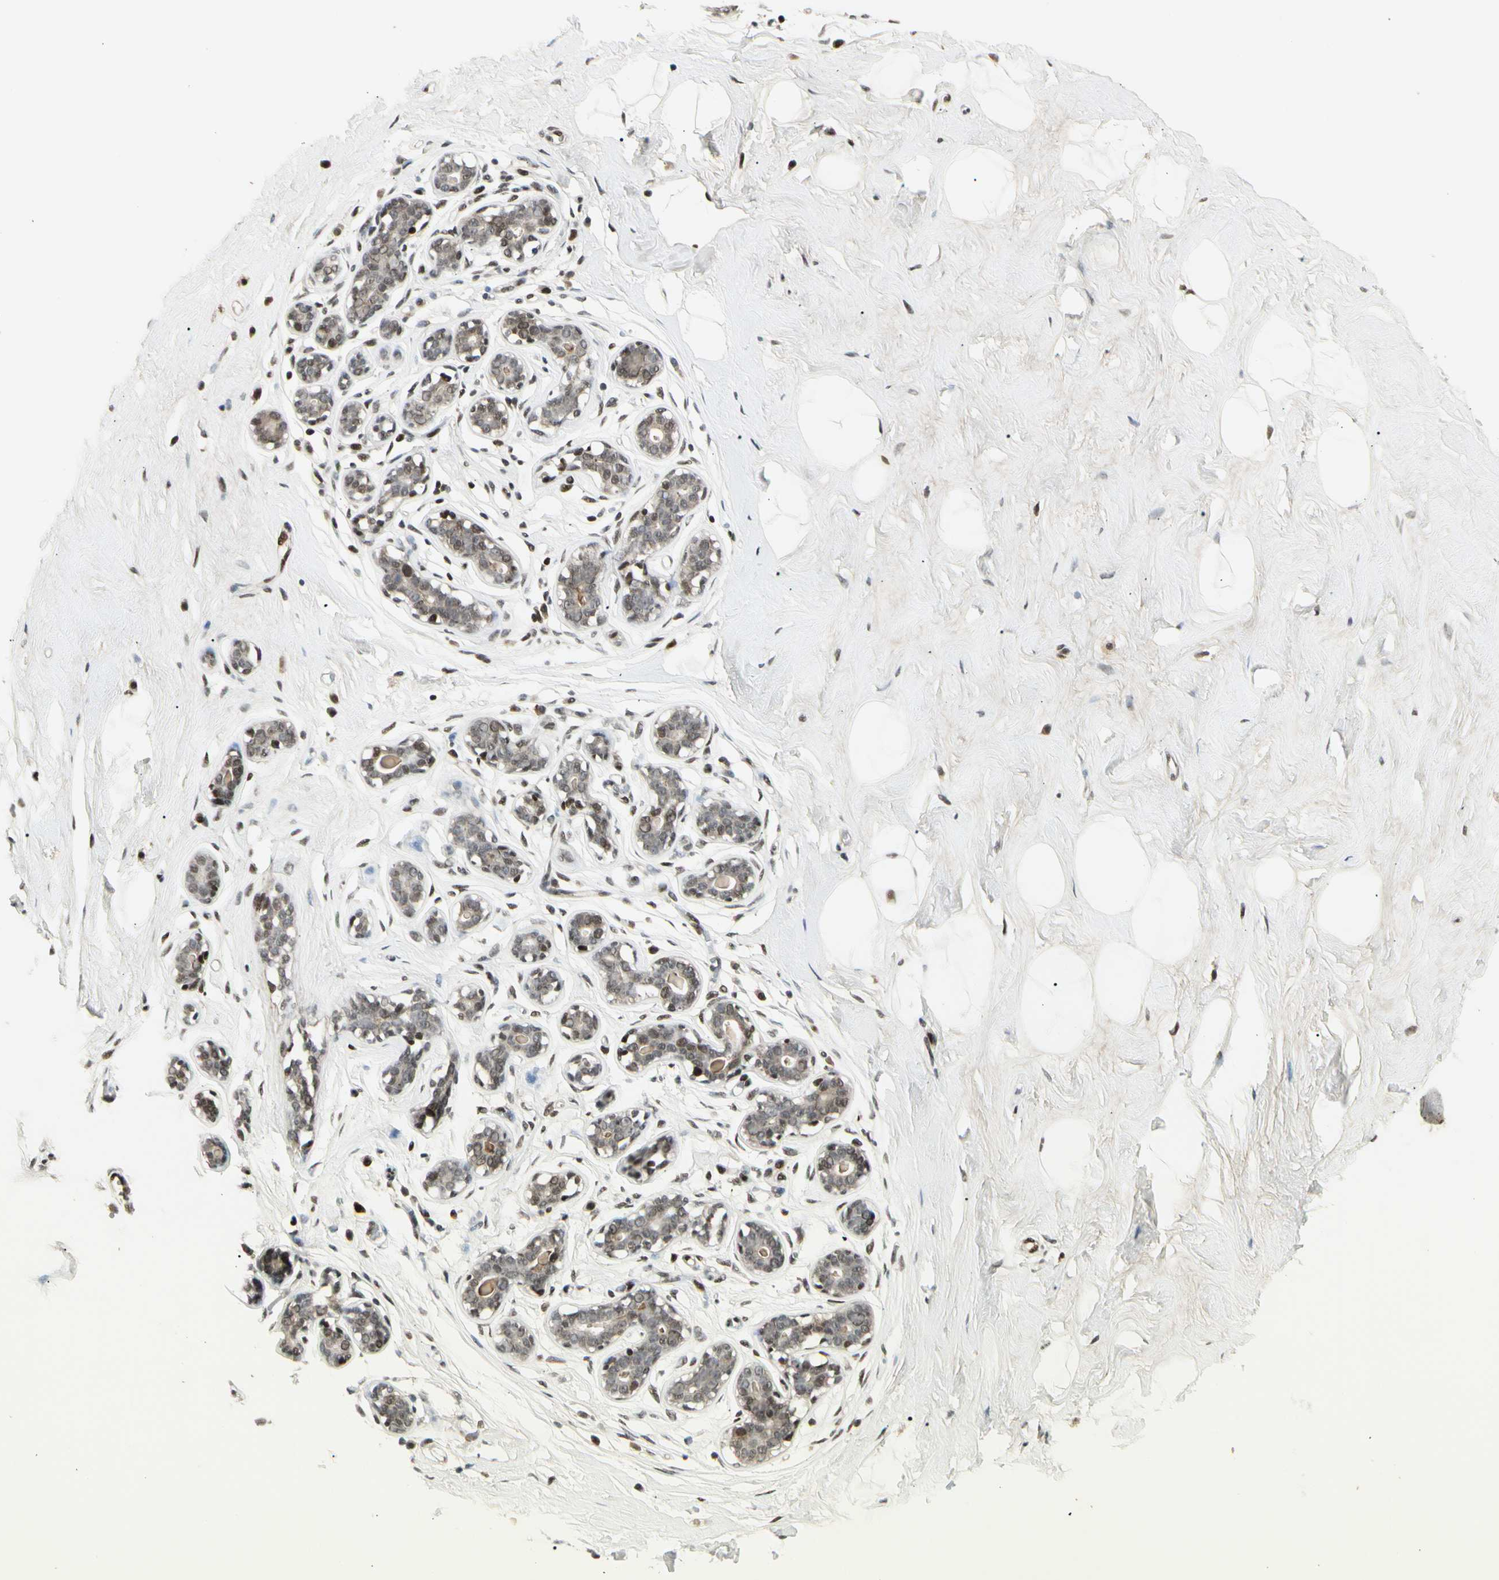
{"staining": {"intensity": "negative", "quantity": "none", "location": "none"}, "tissue": "breast", "cell_type": "Adipocytes", "image_type": "normal", "snomed": [{"axis": "morphology", "description": "Normal tissue, NOS"}, {"axis": "topography", "description": "Breast"}], "caption": "The image shows no staining of adipocytes in normal breast. (Immunohistochemistry, brightfield microscopy, high magnification).", "gene": "FOXJ2", "patient": {"sex": "female", "age": 23}}